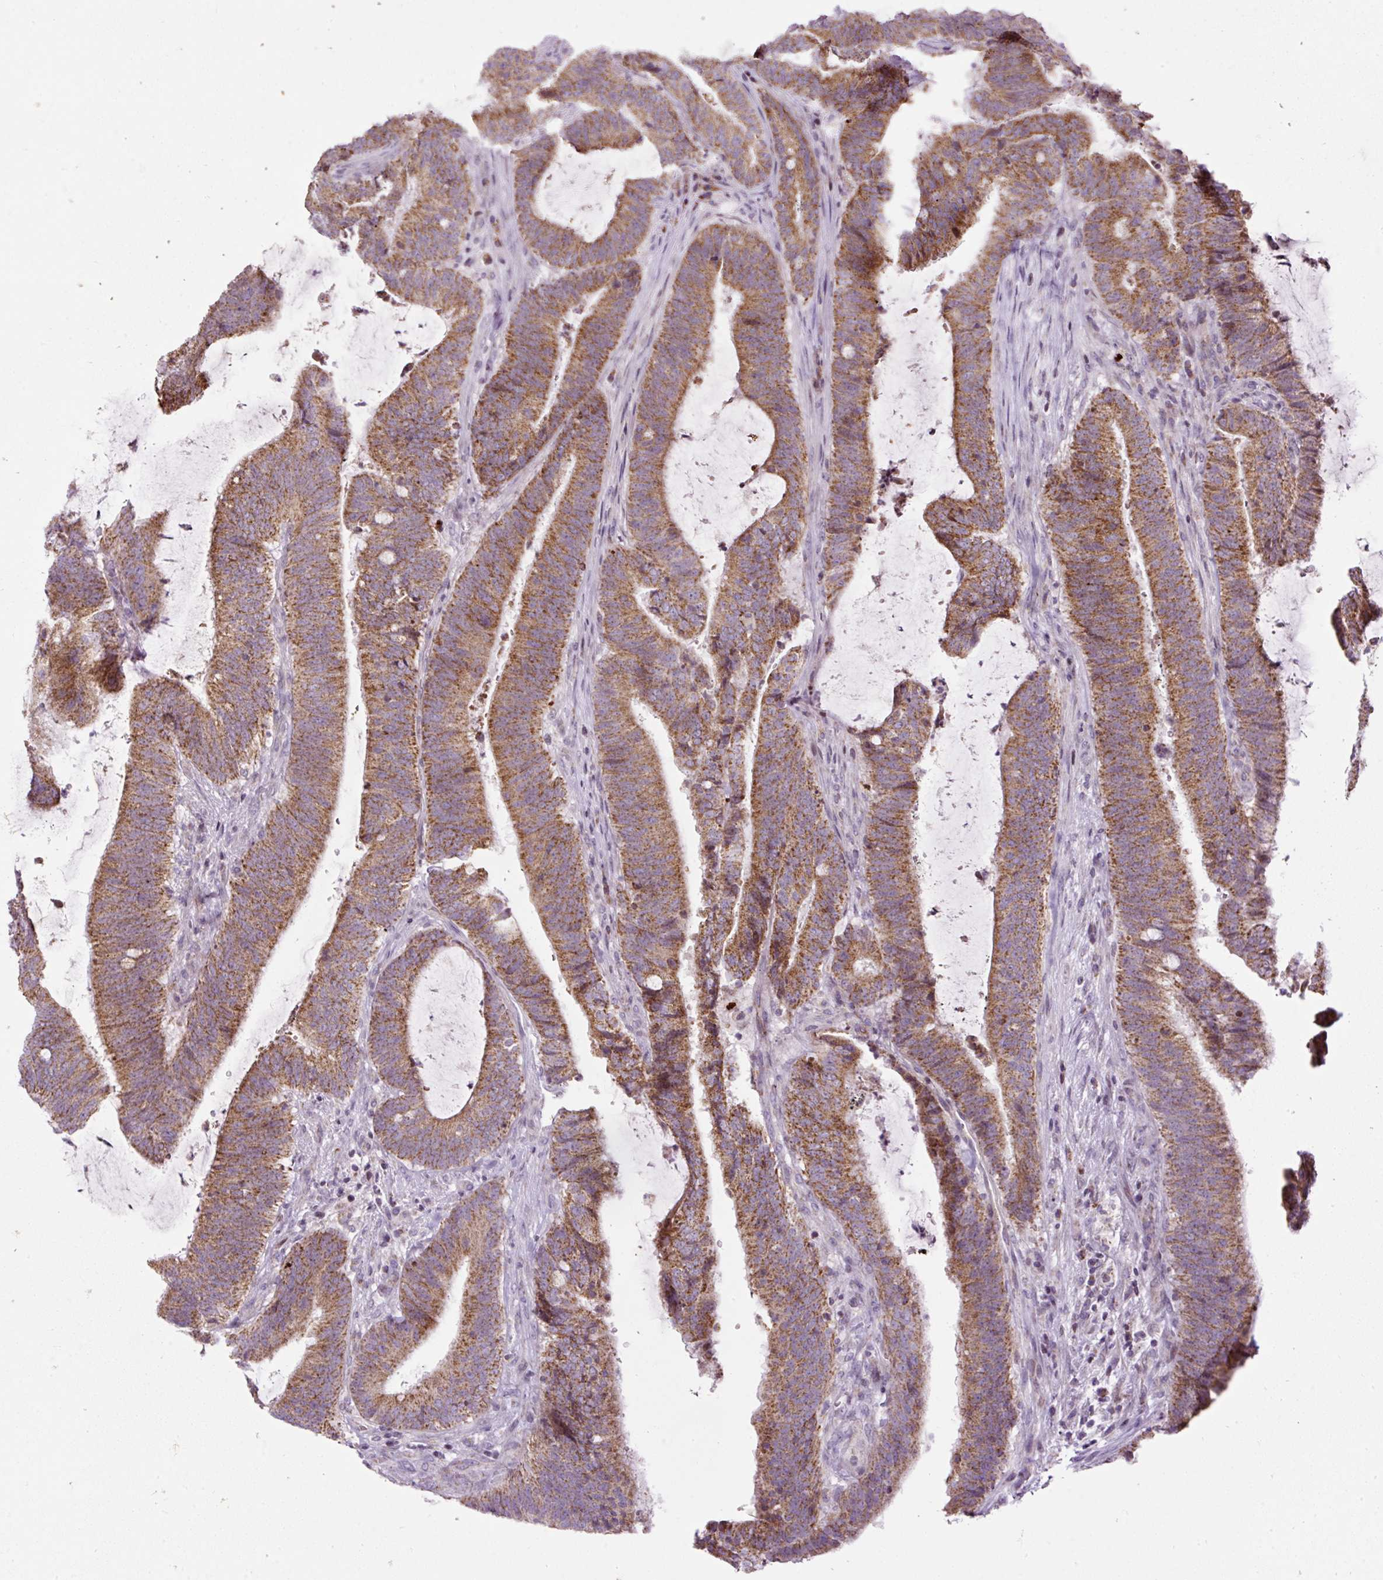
{"staining": {"intensity": "moderate", "quantity": ">75%", "location": "cytoplasmic/membranous"}, "tissue": "colorectal cancer", "cell_type": "Tumor cells", "image_type": "cancer", "snomed": [{"axis": "morphology", "description": "Adenocarcinoma, NOS"}, {"axis": "topography", "description": "Colon"}], "caption": "Immunohistochemical staining of colorectal cancer (adenocarcinoma) reveals moderate cytoplasmic/membranous protein expression in about >75% of tumor cells.", "gene": "FMC1", "patient": {"sex": "female", "age": 43}}